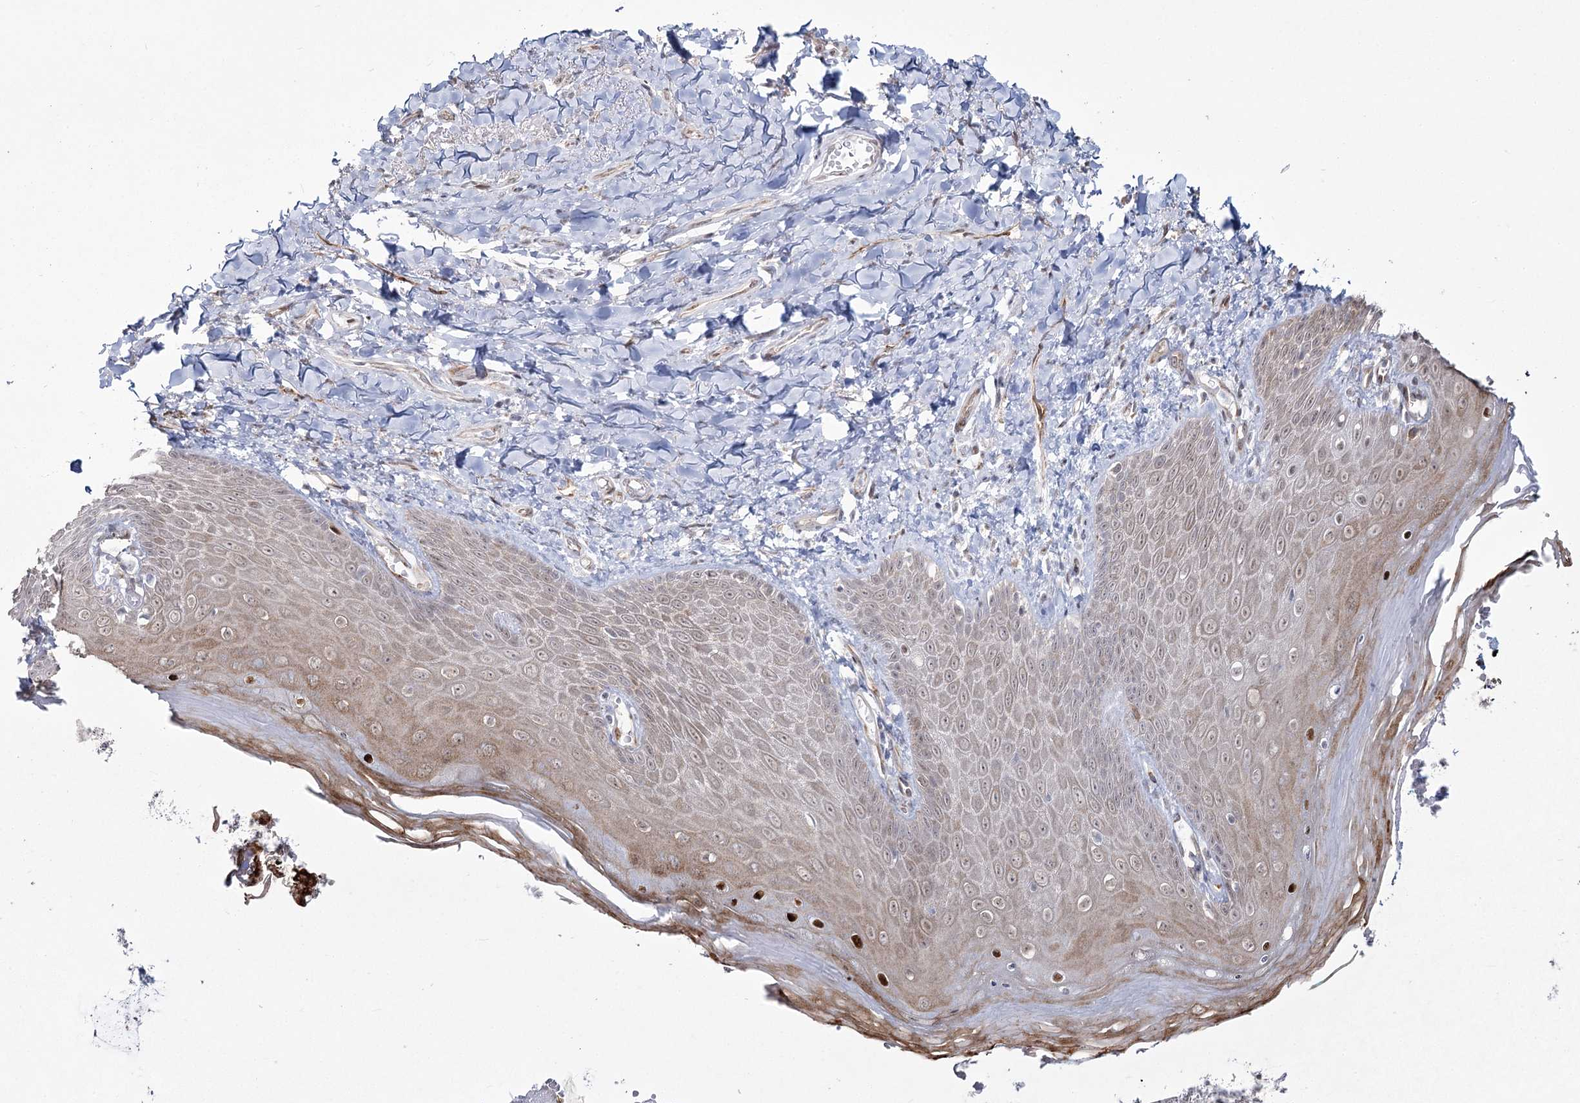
{"staining": {"intensity": "moderate", "quantity": "25%-75%", "location": "cytoplasmic/membranous,nuclear"}, "tissue": "skin", "cell_type": "Epidermal cells", "image_type": "normal", "snomed": [{"axis": "morphology", "description": "Normal tissue, NOS"}, {"axis": "topography", "description": "Anal"}], "caption": "IHC of normal skin demonstrates medium levels of moderate cytoplasmic/membranous,nuclear staining in approximately 25%-75% of epidermal cells. The protein is stained brown, and the nuclei are stained in blue (DAB IHC with brightfield microscopy, high magnification).", "gene": "YBX3", "patient": {"sex": "male", "age": 78}}